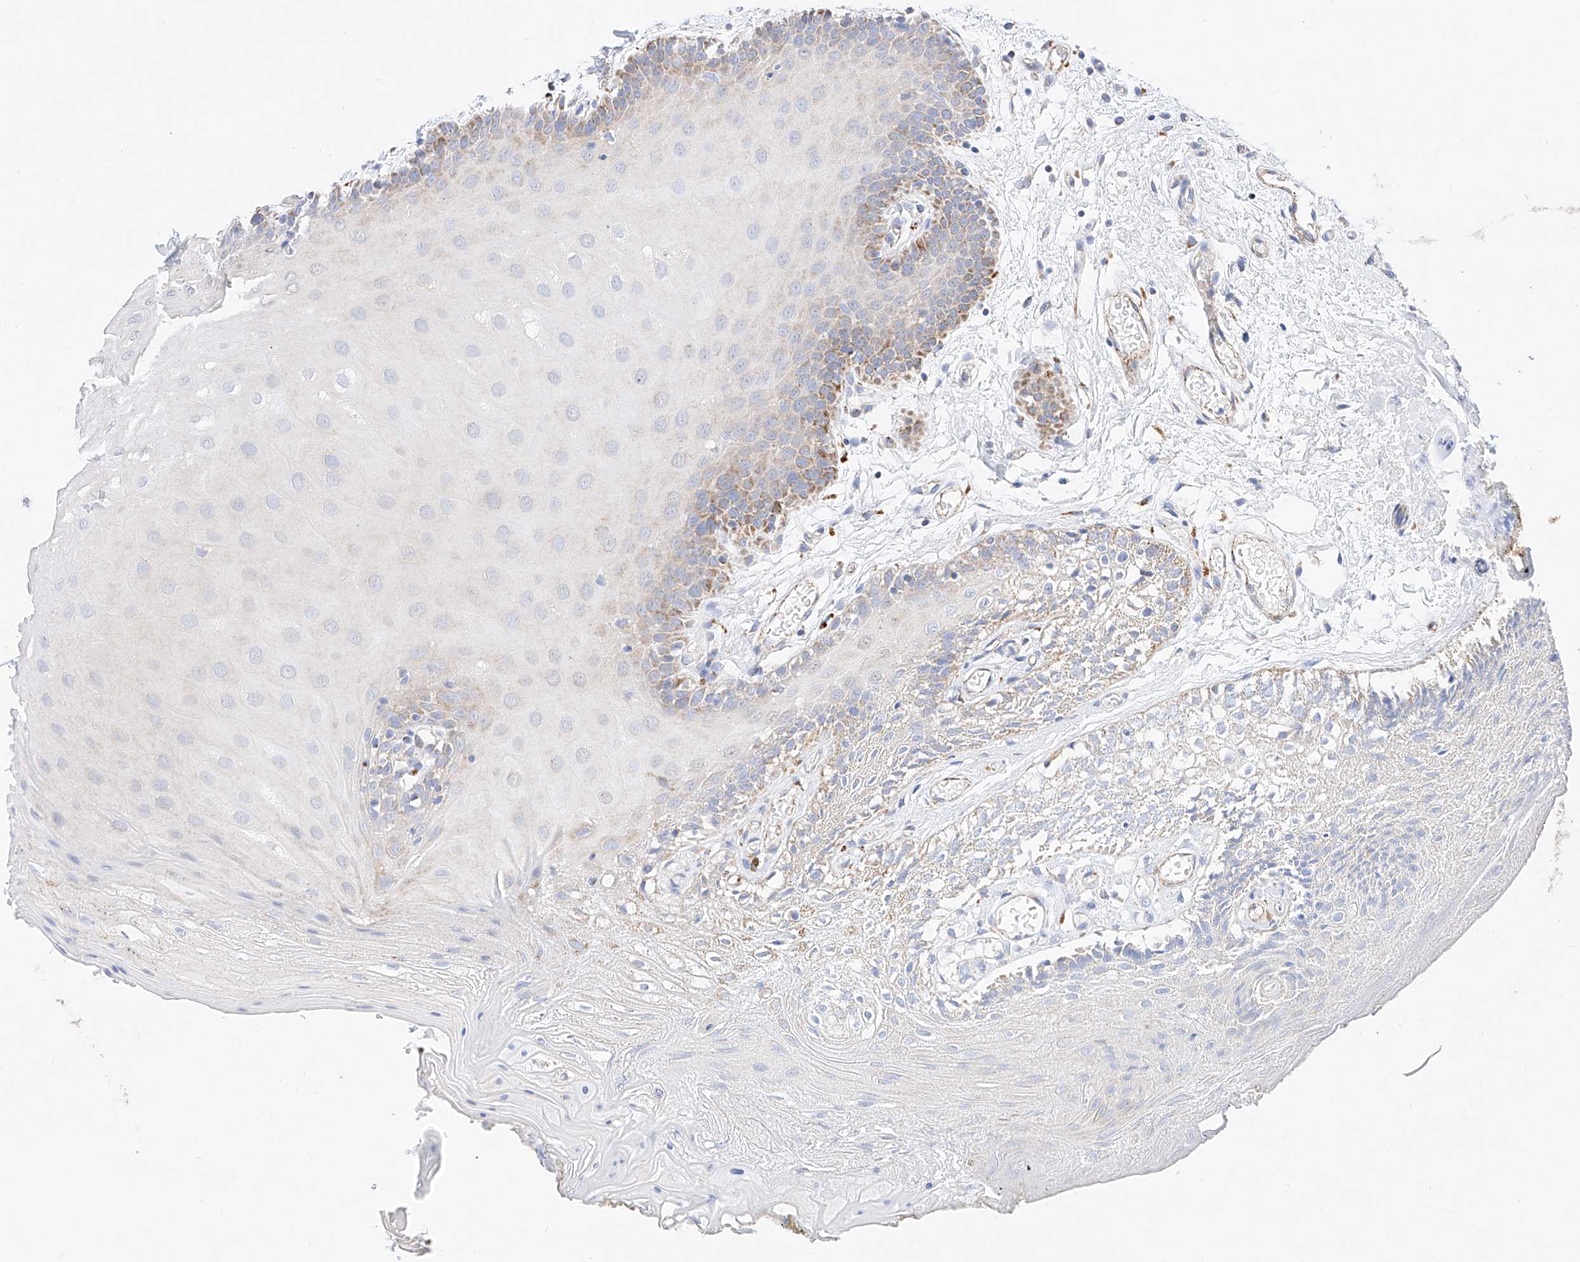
{"staining": {"intensity": "moderate", "quantity": "25%-75%", "location": "cytoplasmic/membranous"}, "tissue": "oral mucosa", "cell_type": "Squamous epithelial cells", "image_type": "normal", "snomed": [{"axis": "morphology", "description": "Normal tissue, NOS"}, {"axis": "morphology", "description": "Squamous cell carcinoma, NOS"}, {"axis": "topography", "description": "Skeletal muscle"}, {"axis": "topography", "description": "Oral tissue"}, {"axis": "topography", "description": "Salivary gland"}, {"axis": "topography", "description": "Head-Neck"}], "caption": "This micrograph shows immunohistochemistry (IHC) staining of unremarkable human oral mucosa, with medium moderate cytoplasmic/membranous positivity in about 25%-75% of squamous epithelial cells.", "gene": "C6orf62", "patient": {"sex": "male", "age": 54}}